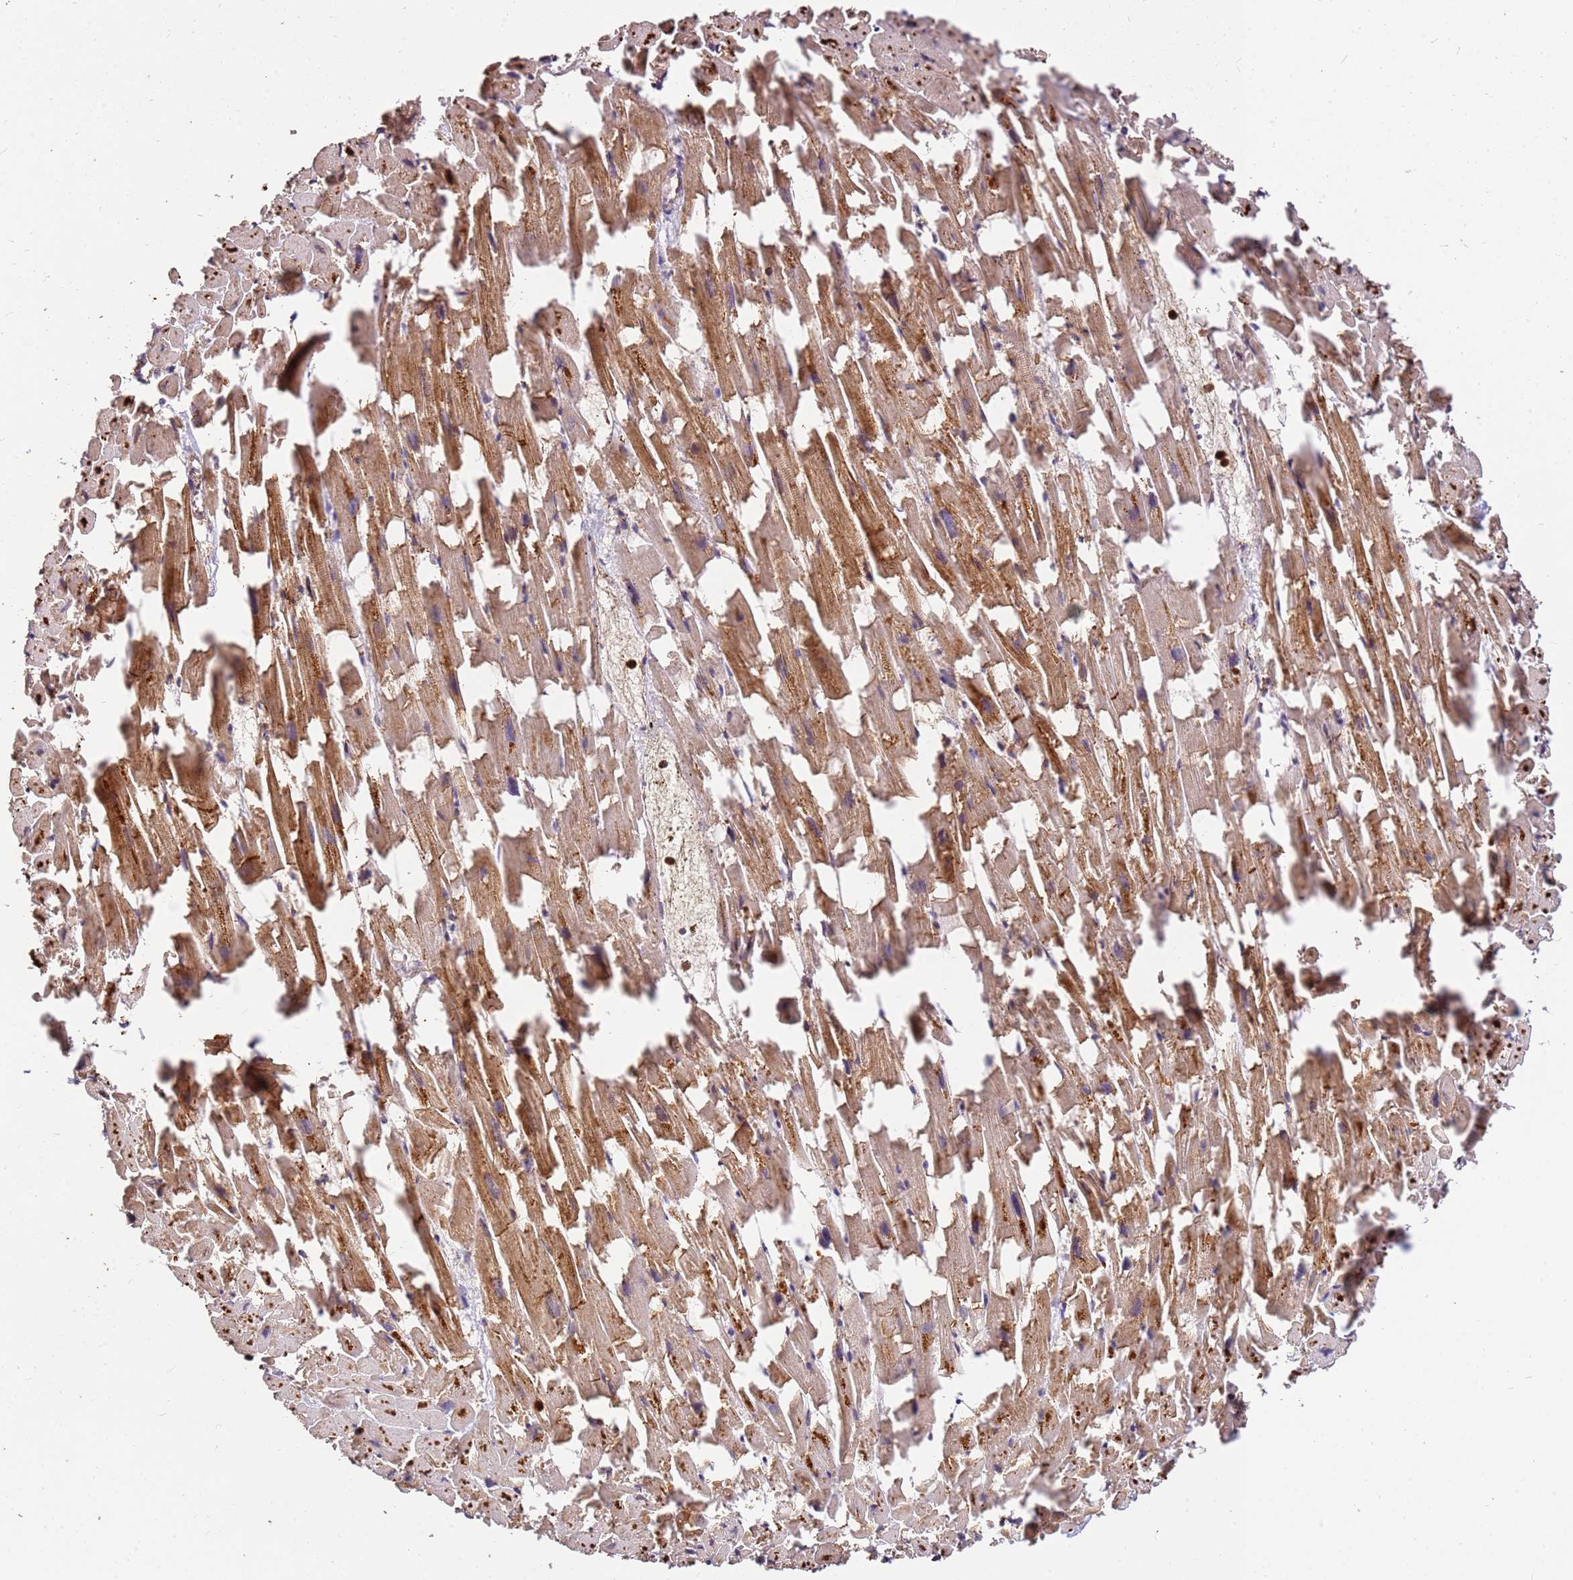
{"staining": {"intensity": "strong", "quantity": ">75%", "location": "cytoplasmic/membranous"}, "tissue": "heart muscle", "cell_type": "Cardiomyocytes", "image_type": "normal", "snomed": [{"axis": "morphology", "description": "Normal tissue, NOS"}, {"axis": "topography", "description": "Heart"}], "caption": "This is an image of IHC staining of normal heart muscle, which shows strong expression in the cytoplasmic/membranous of cardiomyocytes.", "gene": "DVL3", "patient": {"sex": "female", "age": 64}}